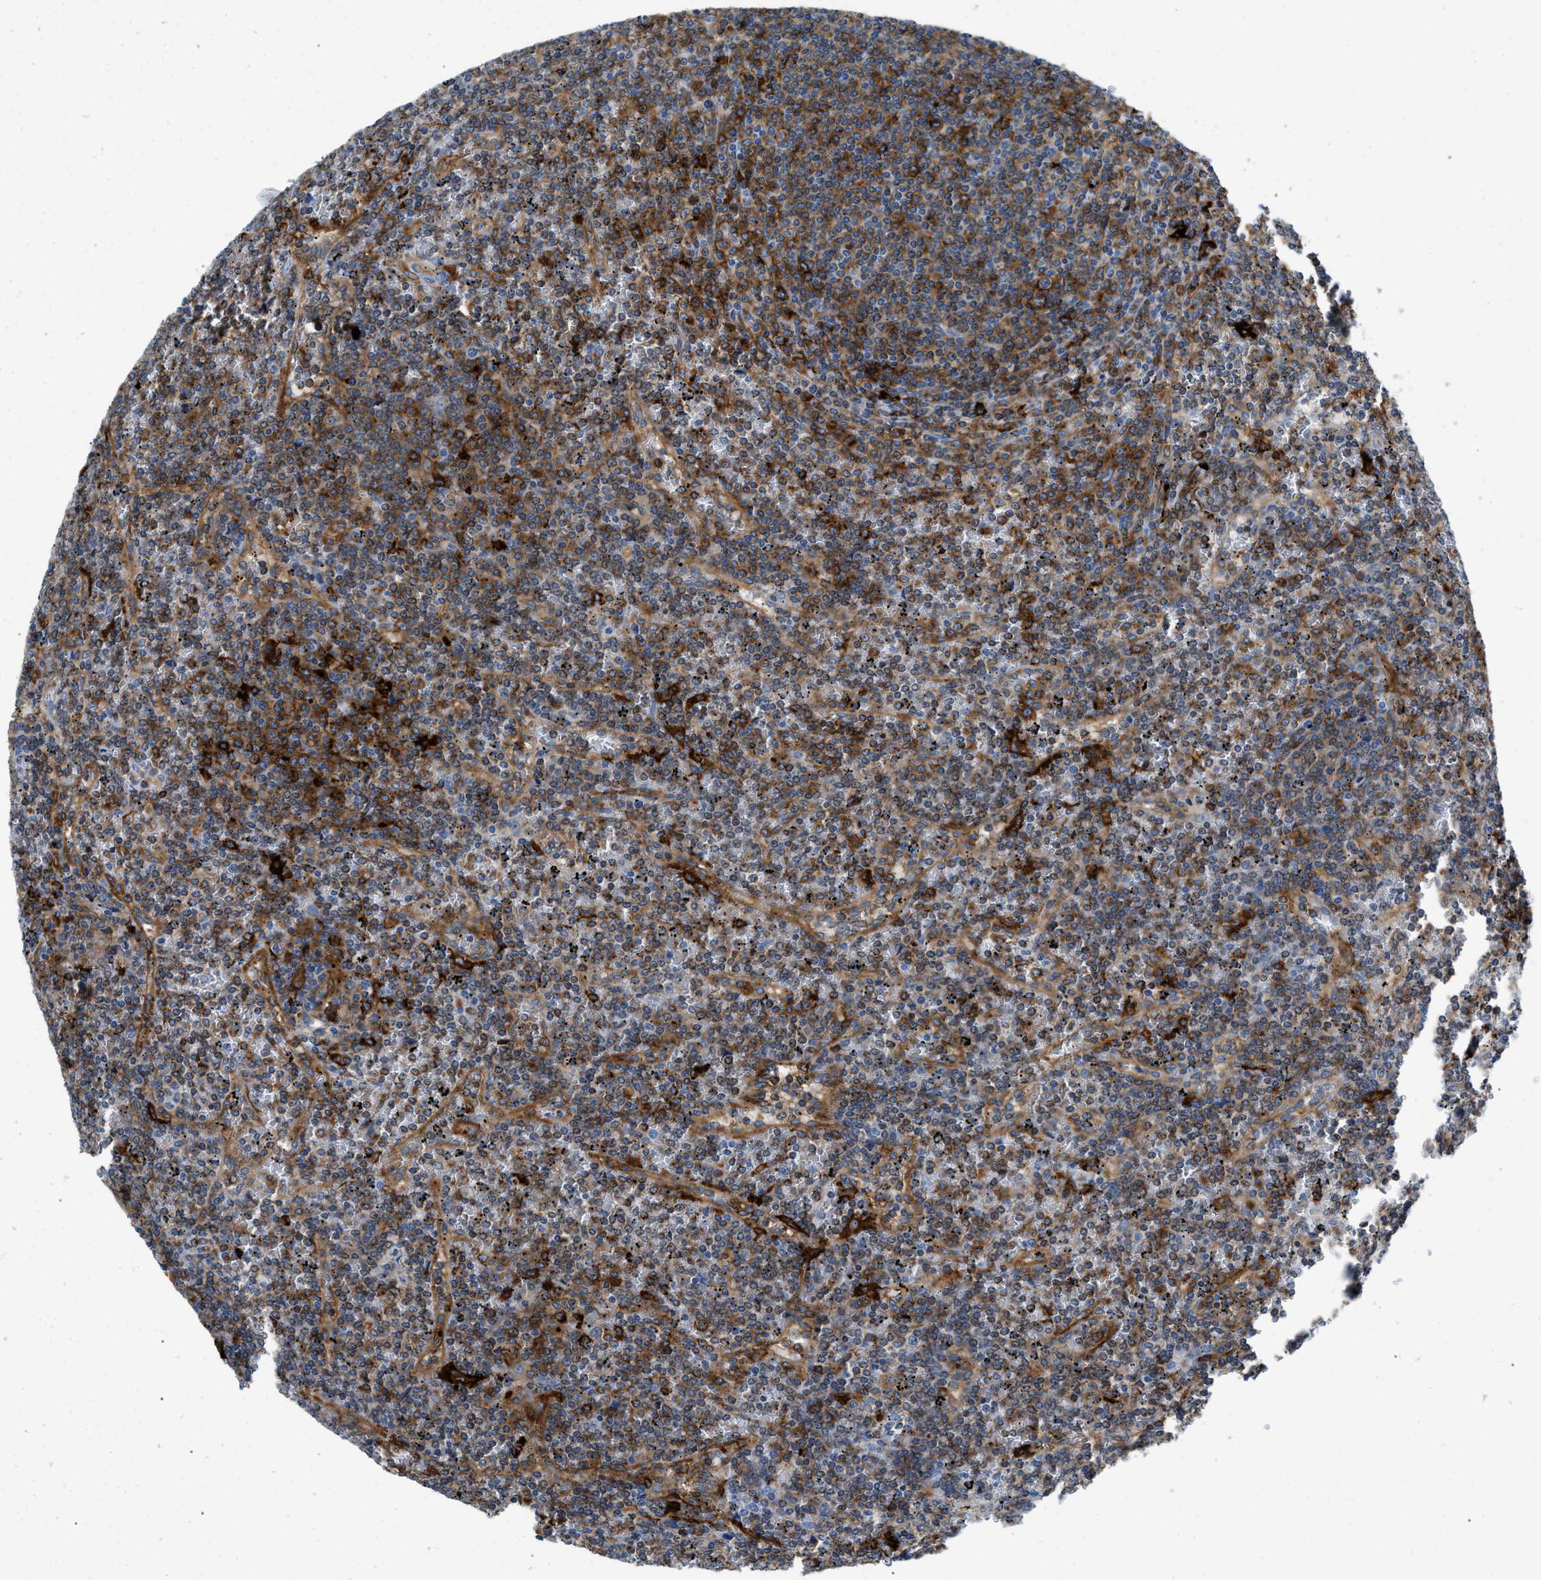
{"staining": {"intensity": "moderate", "quantity": ">75%", "location": "cytoplasmic/membranous"}, "tissue": "lymphoma", "cell_type": "Tumor cells", "image_type": "cancer", "snomed": [{"axis": "morphology", "description": "Malignant lymphoma, non-Hodgkin's type, Low grade"}, {"axis": "topography", "description": "Spleen"}], "caption": "Human lymphoma stained with a protein marker displays moderate staining in tumor cells.", "gene": "CD226", "patient": {"sex": "female", "age": 19}}